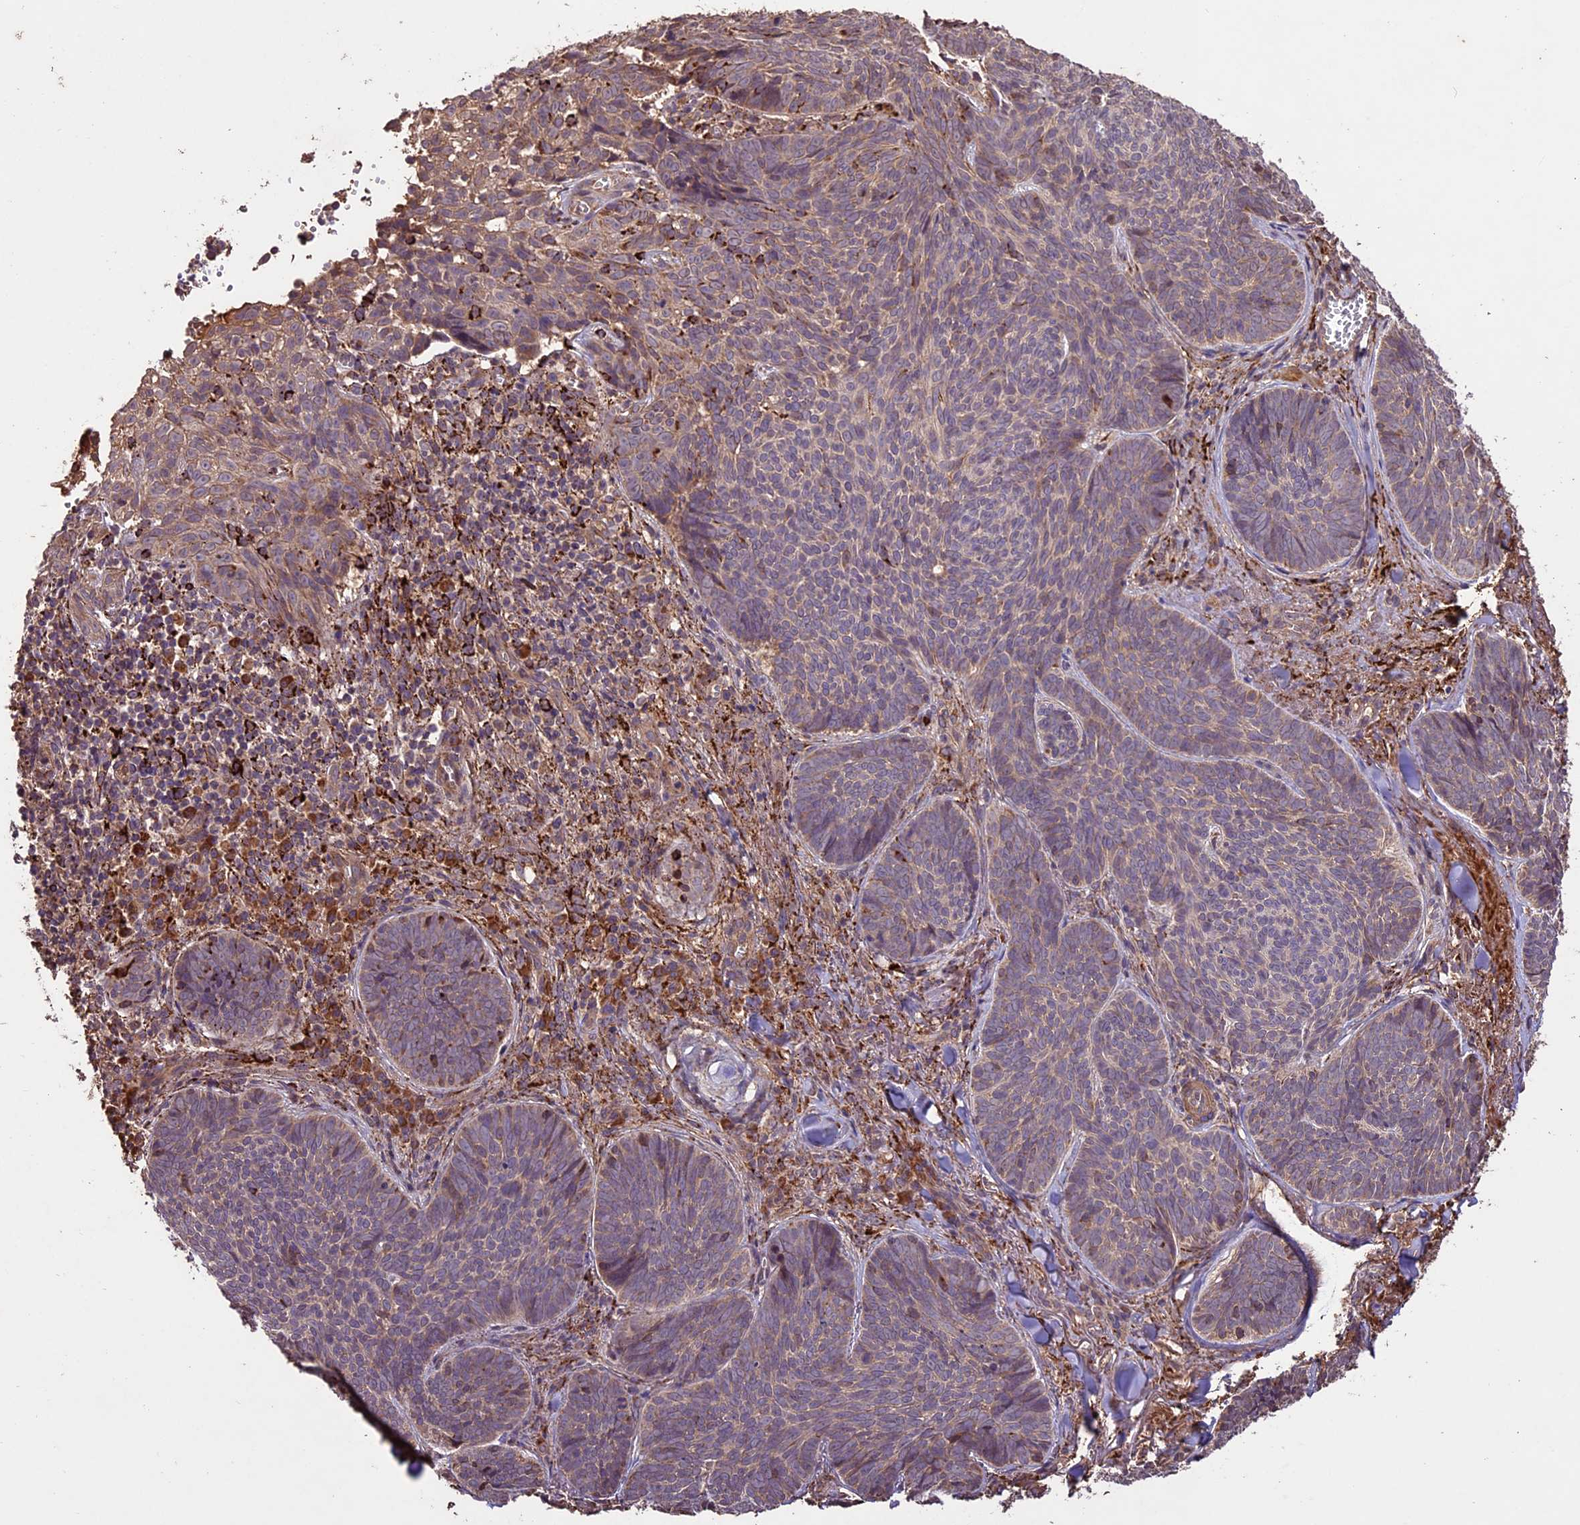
{"staining": {"intensity": "weak", "quantity": "25%-75%", "location": "cytoplasmic/membranous"}, "tissue": "skin cancer", "cell_type": "Tumor cells", "image_type": "cancer", "snomed": [{"axis": "morphology", "description": "Basal cell carcinoma"}, {"axis": "topography", "description": "Skin"}], "caption": "A brown stain labels weak cytoplasmic/membranous expression of a protein in skin basal cell carcinoma tumor cells. The protein of interest is stained brown, and the nuclei are stained in blue (DAB IHC with brightfield microscopy, high magnification).", "gene": "CRLF1", "patient": {"sex": "female", "age": 74}}